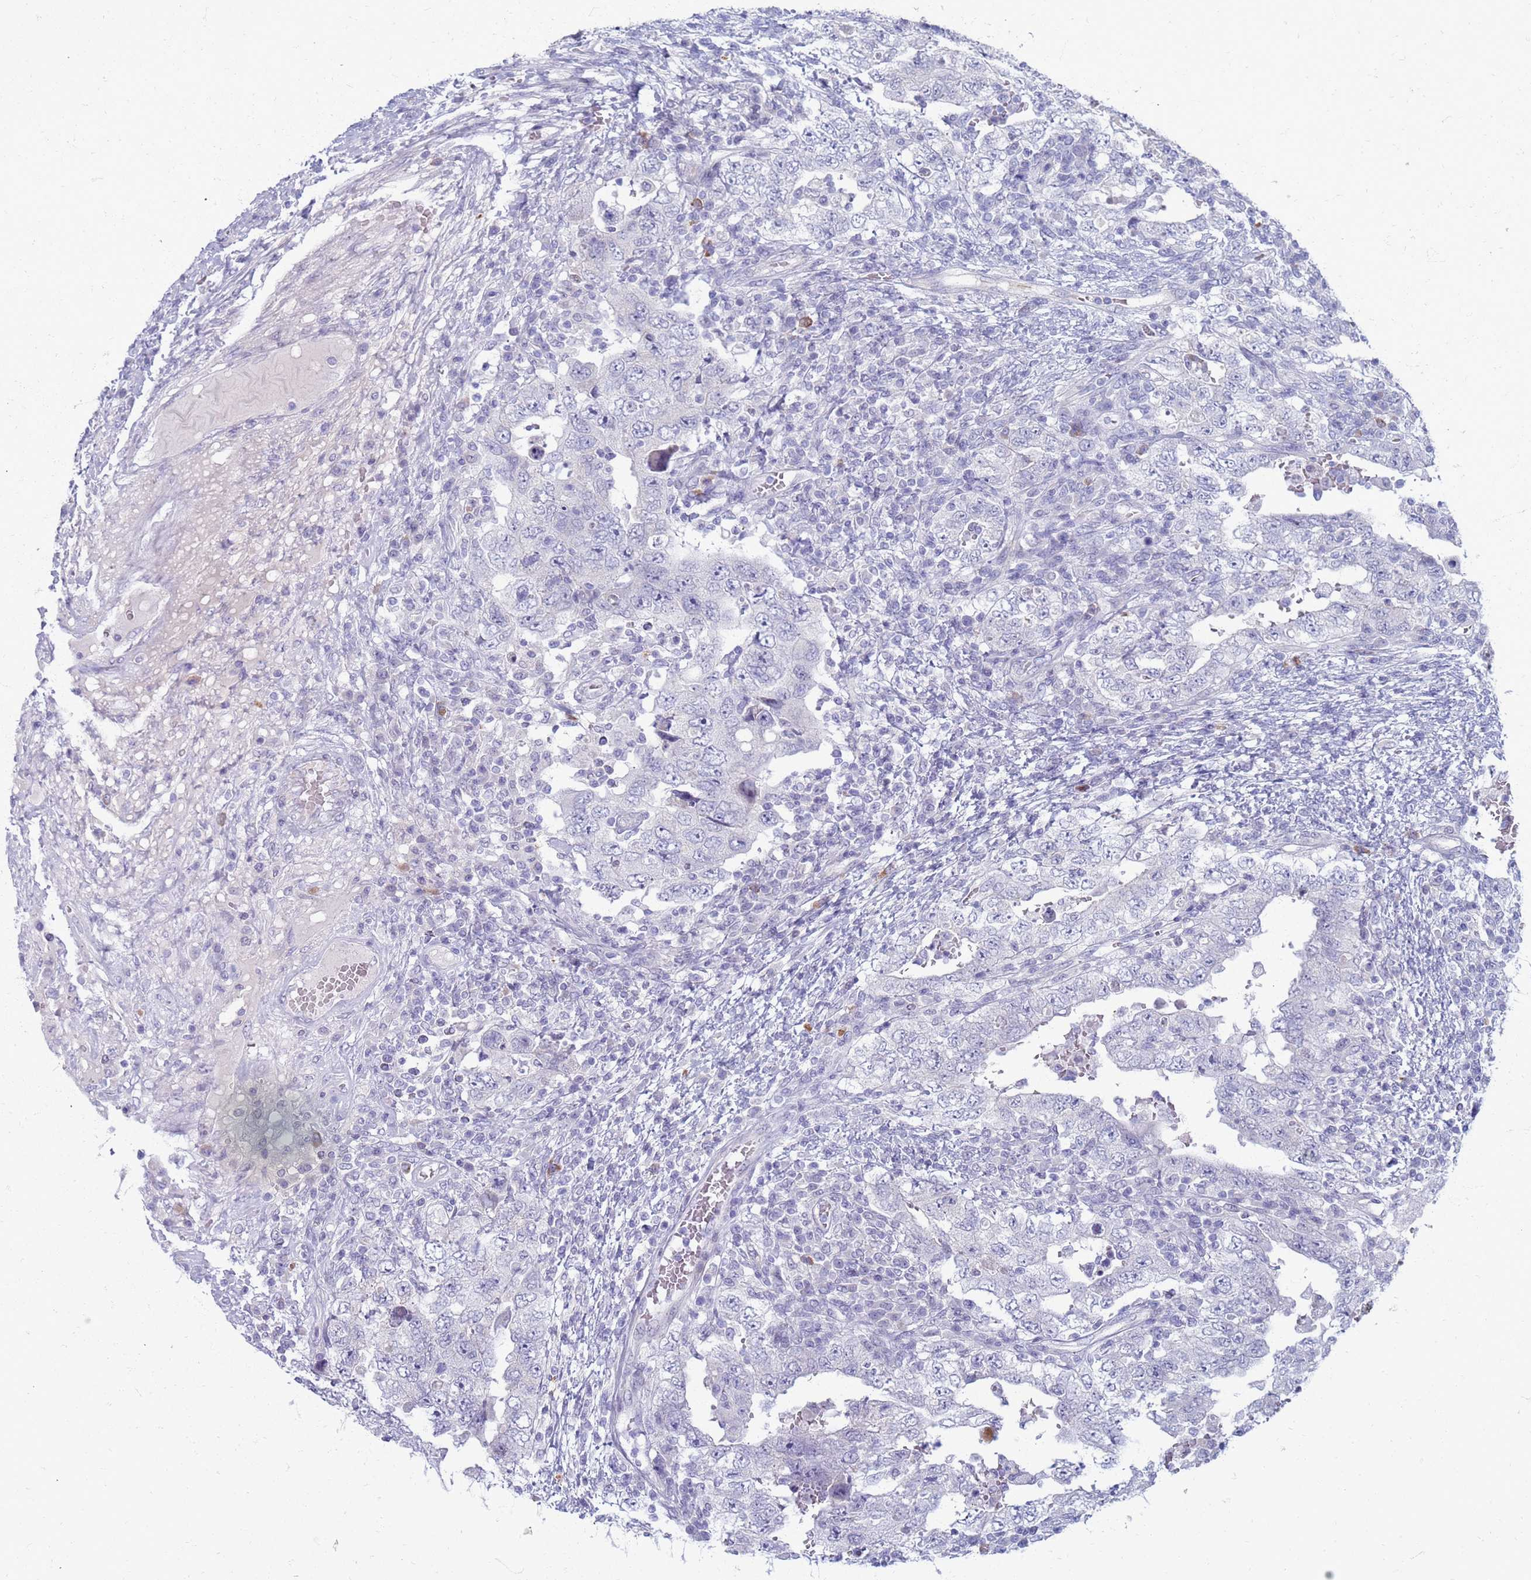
{"staining": {"intensity": "negative", "quantity": "none", "location": "none"}, "tissue": "testis cancer", "cell_type": "Tumor cells", "image_type": "cancer", "snomed": [{"axis": "morphology", "description": "Carcinoma, Embryonal, NOS"}, {"axis": "topography", "description": "Testis"}], "caption": "Immunohistochemistry (IHC) of human testis embryonal carcinoma reveals no staining in tumor cells.", "gene": "CLCA2", "patient": {"sex": "male", "age": 26}}